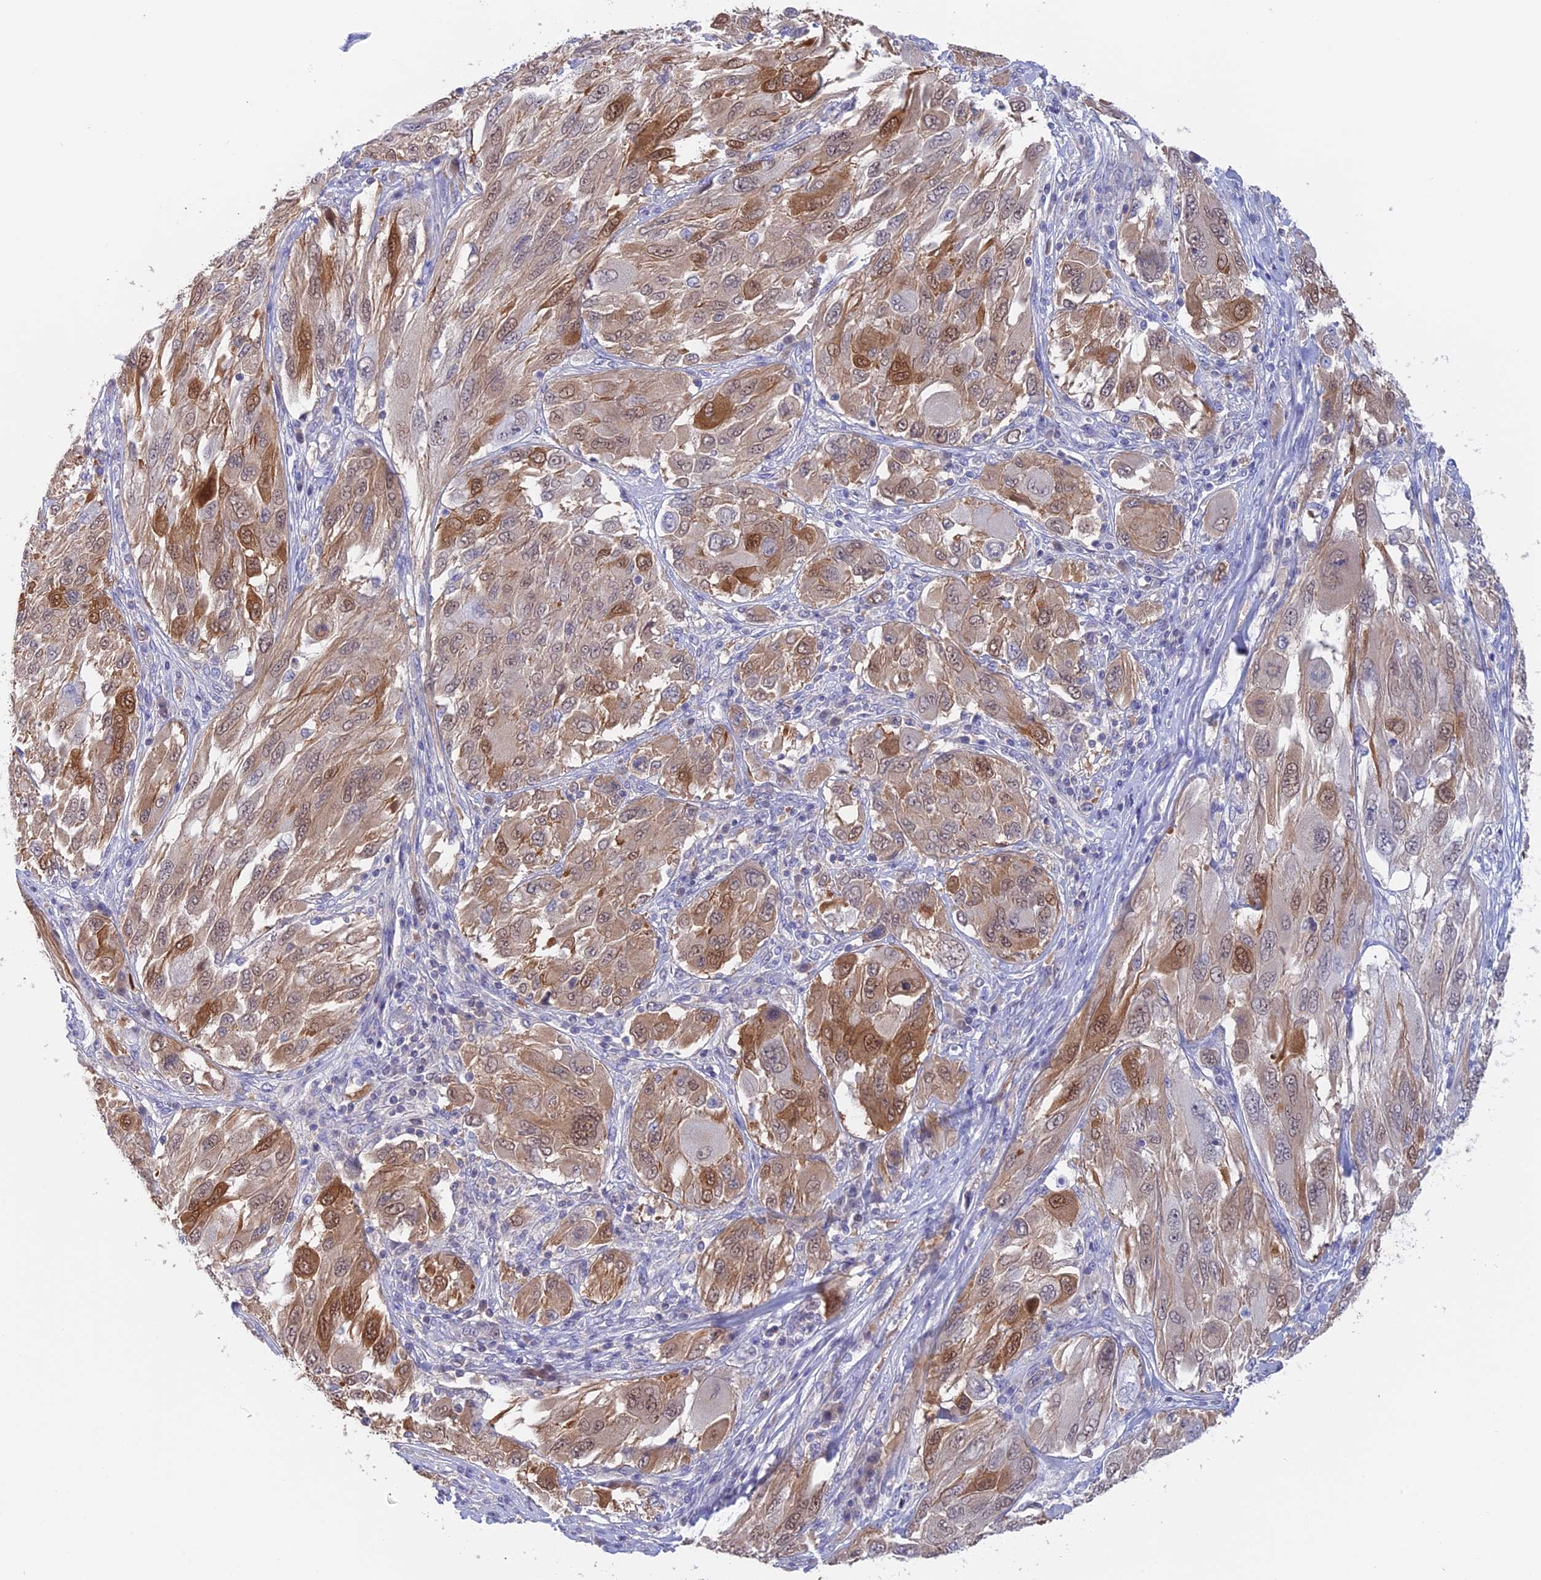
{"staining": {"intensity": "moderate", "quantity": ">75%", "location": "cytoplasmic/membranous,nuclear"}, "tissue": "melanoma", "cell_type": "Tumor cells", "image_type": "cancer", "snomed": [{"axis": "morphology", "description": "Malignant melanoma, NOS"}, {"axis": "topography", "description": "Skin"}], "caption": "Protein expression analysis of human malignant melanoma reveals moderate cytoplasmic/membranous and nuclear staining in about >75% of tumor cells.", "gene": "STUB1", "patient": {"sex": "female", "age": 91}}